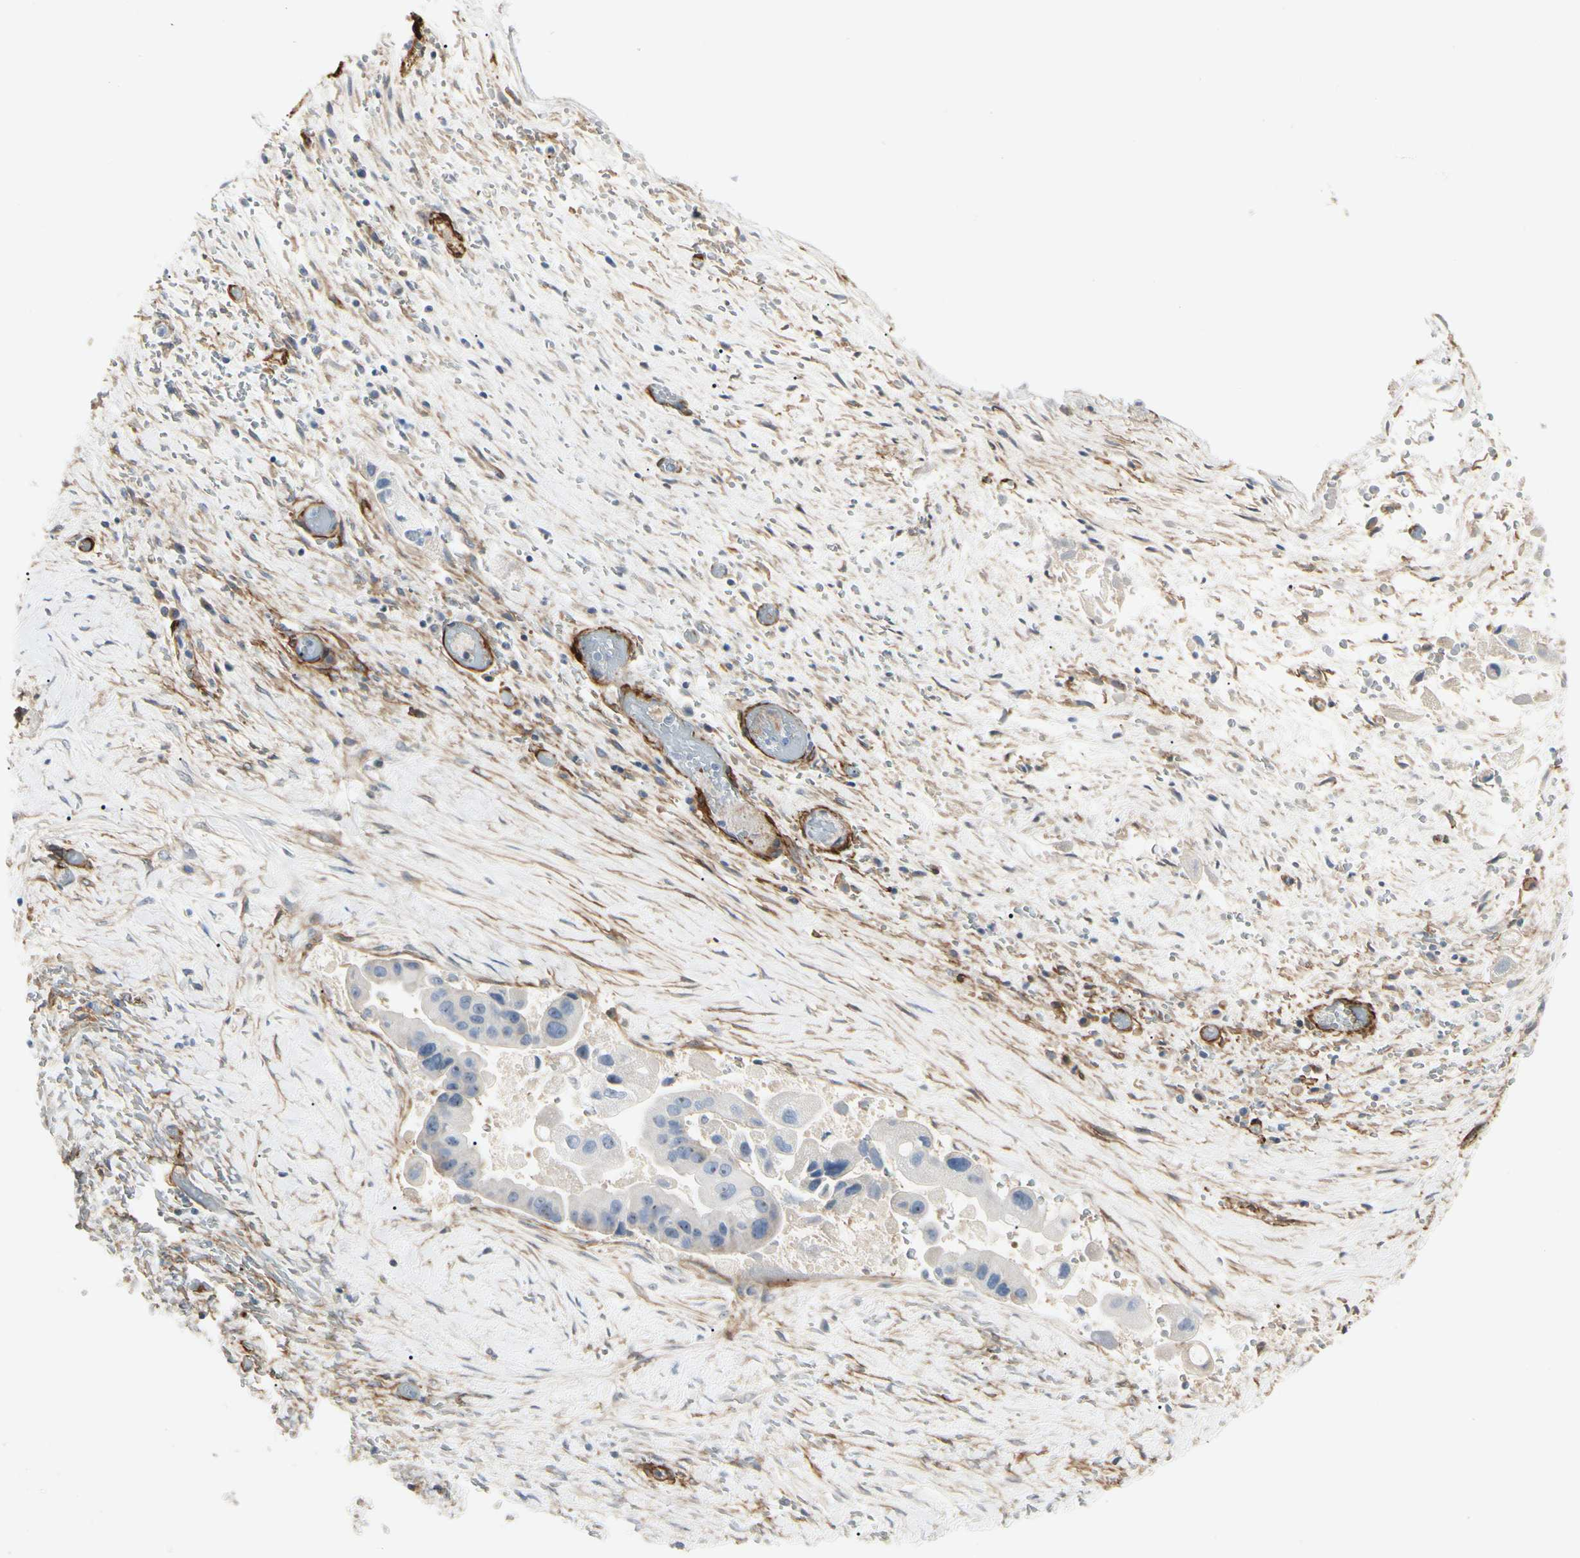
{"staining": {"intensity": "negative", "quantity": "none", "location": "none"}, "tissue": "liver cancer", "cell_type": "Tumor cells", "image_type": "cancer", "snomed": [{"axis": "morphology", "description": "Normal tissue, NOS"}, {"axis": "morphology", "description": "Cholangiocarcinoma"}, {"axis": "topography", "description": "Liver"}, {"axis": "topography", "description": "Peripheral nerve tissue"}], "caption": "Tumor cells are negative for protein expression in human liver cancer (cholangiocarcinoma). (Stains: DAB (3,3'-diaminobenzidine) IHC with hematoxylin counter stain, Microscopy: brightfield microscopy at high magnification).", "gene": "GGT5", "patient": {"sex": "male", "age": 50}}